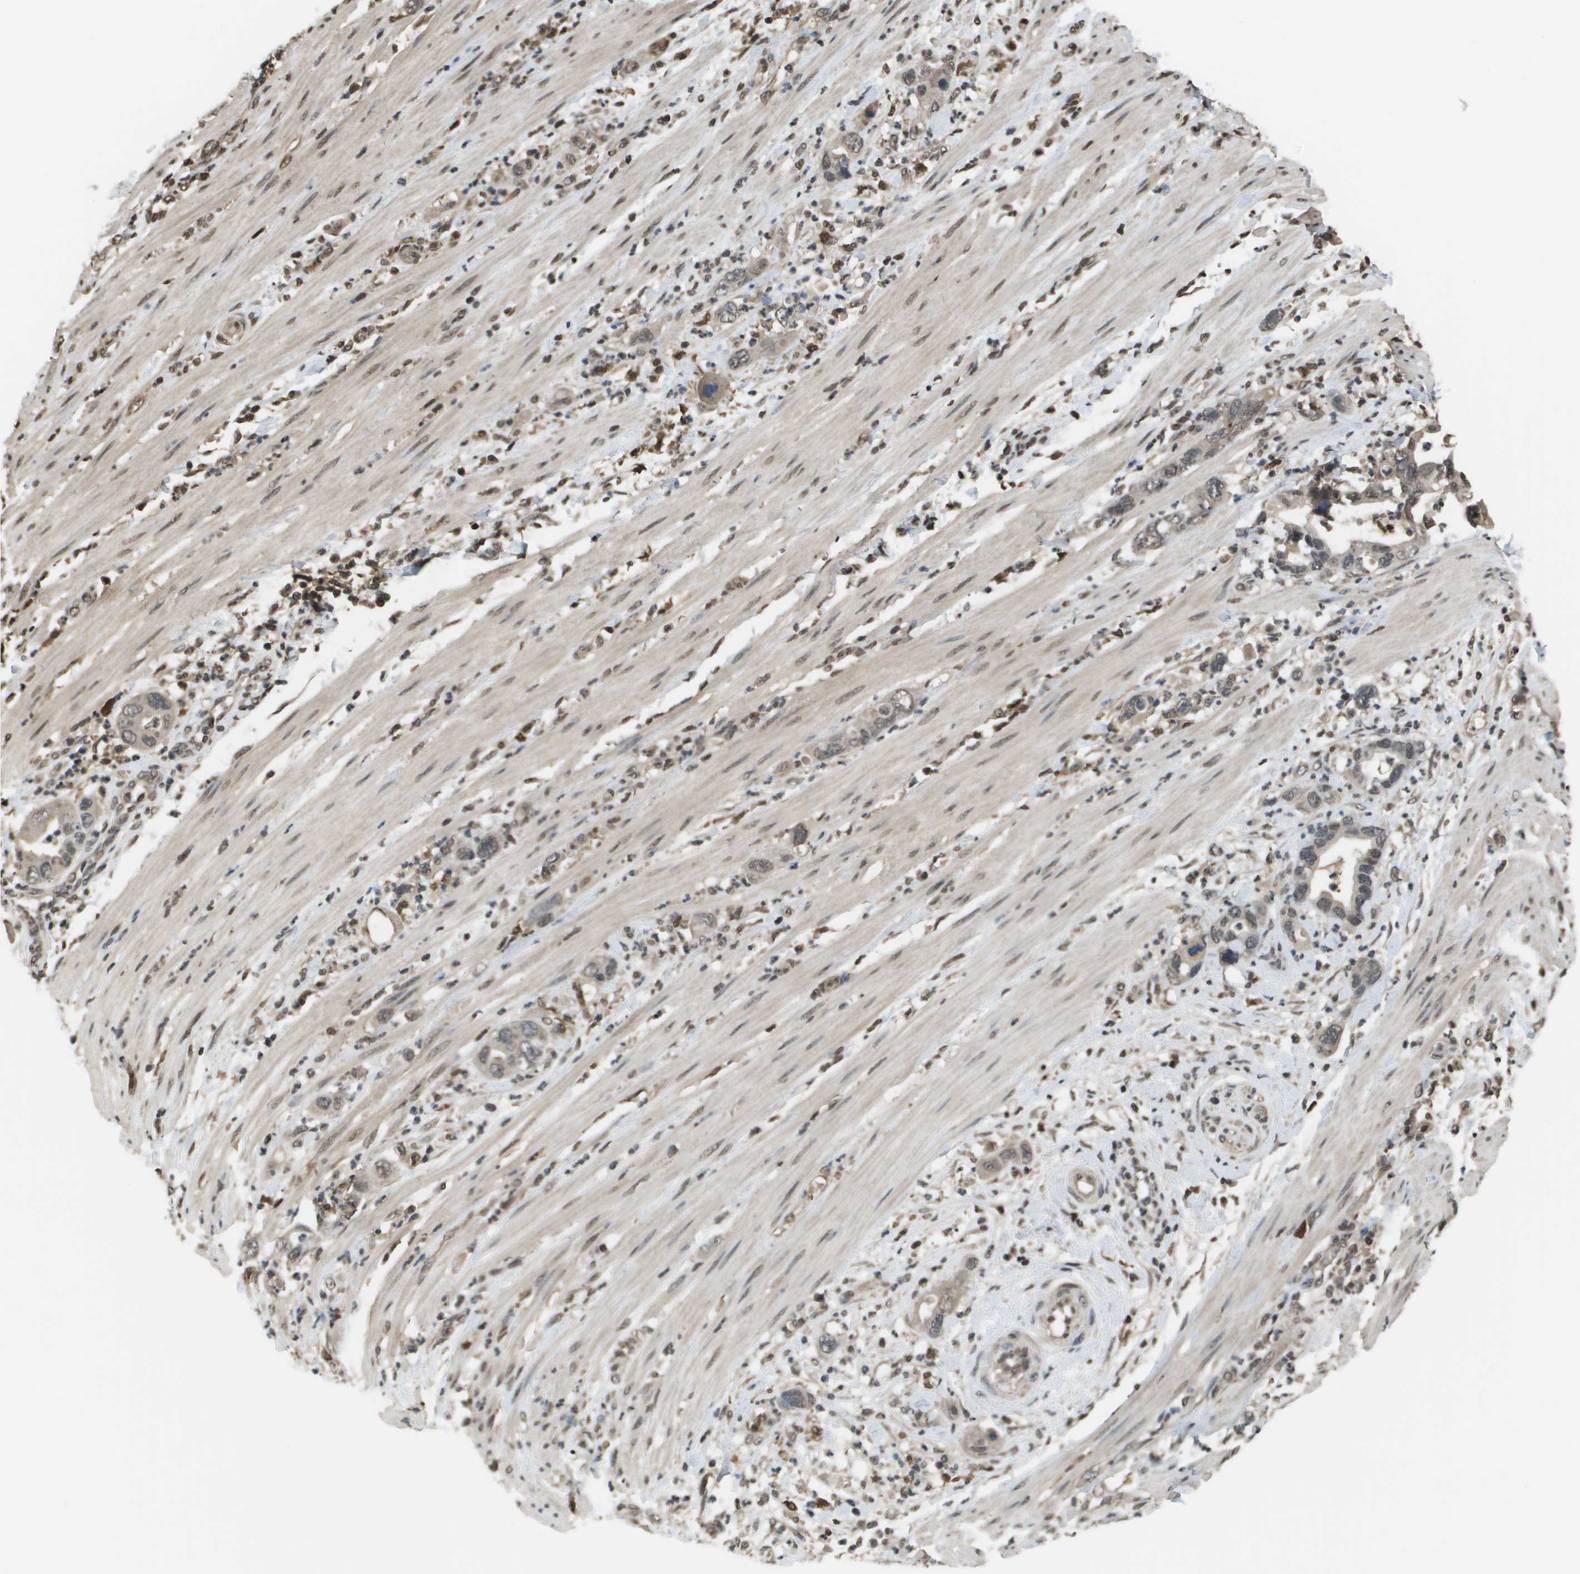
{"staining": {"intensity": "weak", "quantity": "<25%", "location": "cytoplasmic/membranous,nuclear"}, "tissue": "pancreatic cancer", "cell_type": "Tumor cells", "image_type": "cancer", "snomed": [{"axis": "morphology", "description": "Adenocarcinoma, NOS"}, {"axis": "topography", "description": "Pancreas"}], "caption": "Pancreatic cancer (adenocarcinoma) was stained to show a protein in brown. There is no significant expression in tumor cells.", "gene": "NDRG2", "patient": {"sex": "female", "age": 71}}